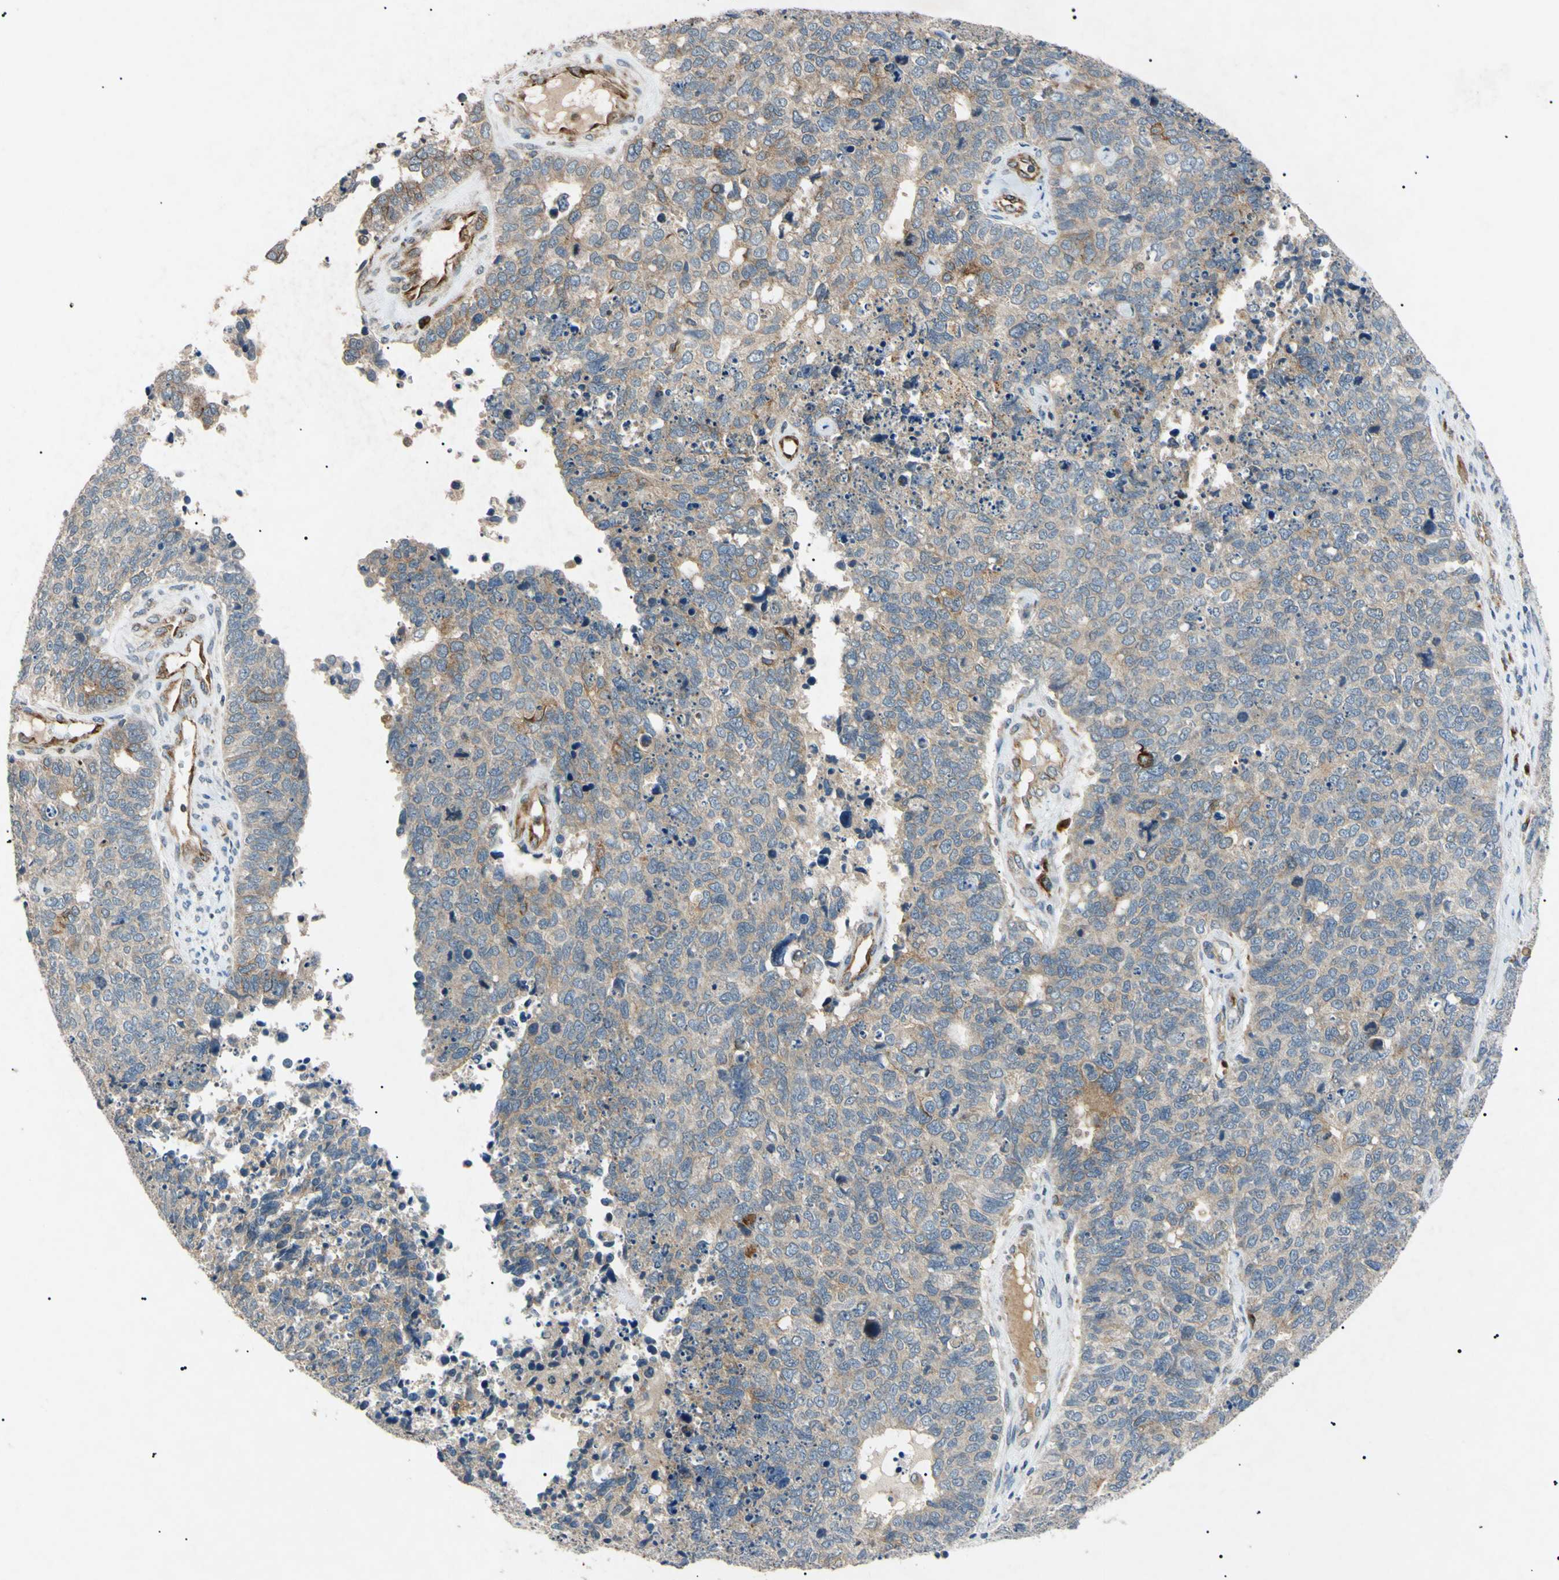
{"staining": {"intensity": "weak", "quantity": ">75%", "location": "cytoplasmic/membranous"}, "tissue": "cervical cancer", "cell_type": "Tumor cells", "image_type": "cancer", "snomed": [{"axis": "morphology", "description": "Squamous cell carcinoma, NOS"}, {"axis": "topography", "description": "Cervix"}], "caption": "Cervical cancer stained with IHC shows weak cytoplasmic/membranous staining in approximately >75% of tumor cells. The protein of interest is stained brown, and the nuclei are stained in blue (DAB IHC with brightfield microscopy, high magnification).", "gene": "TUBB4A", "patient": {"sex": "female", "age": 63}}